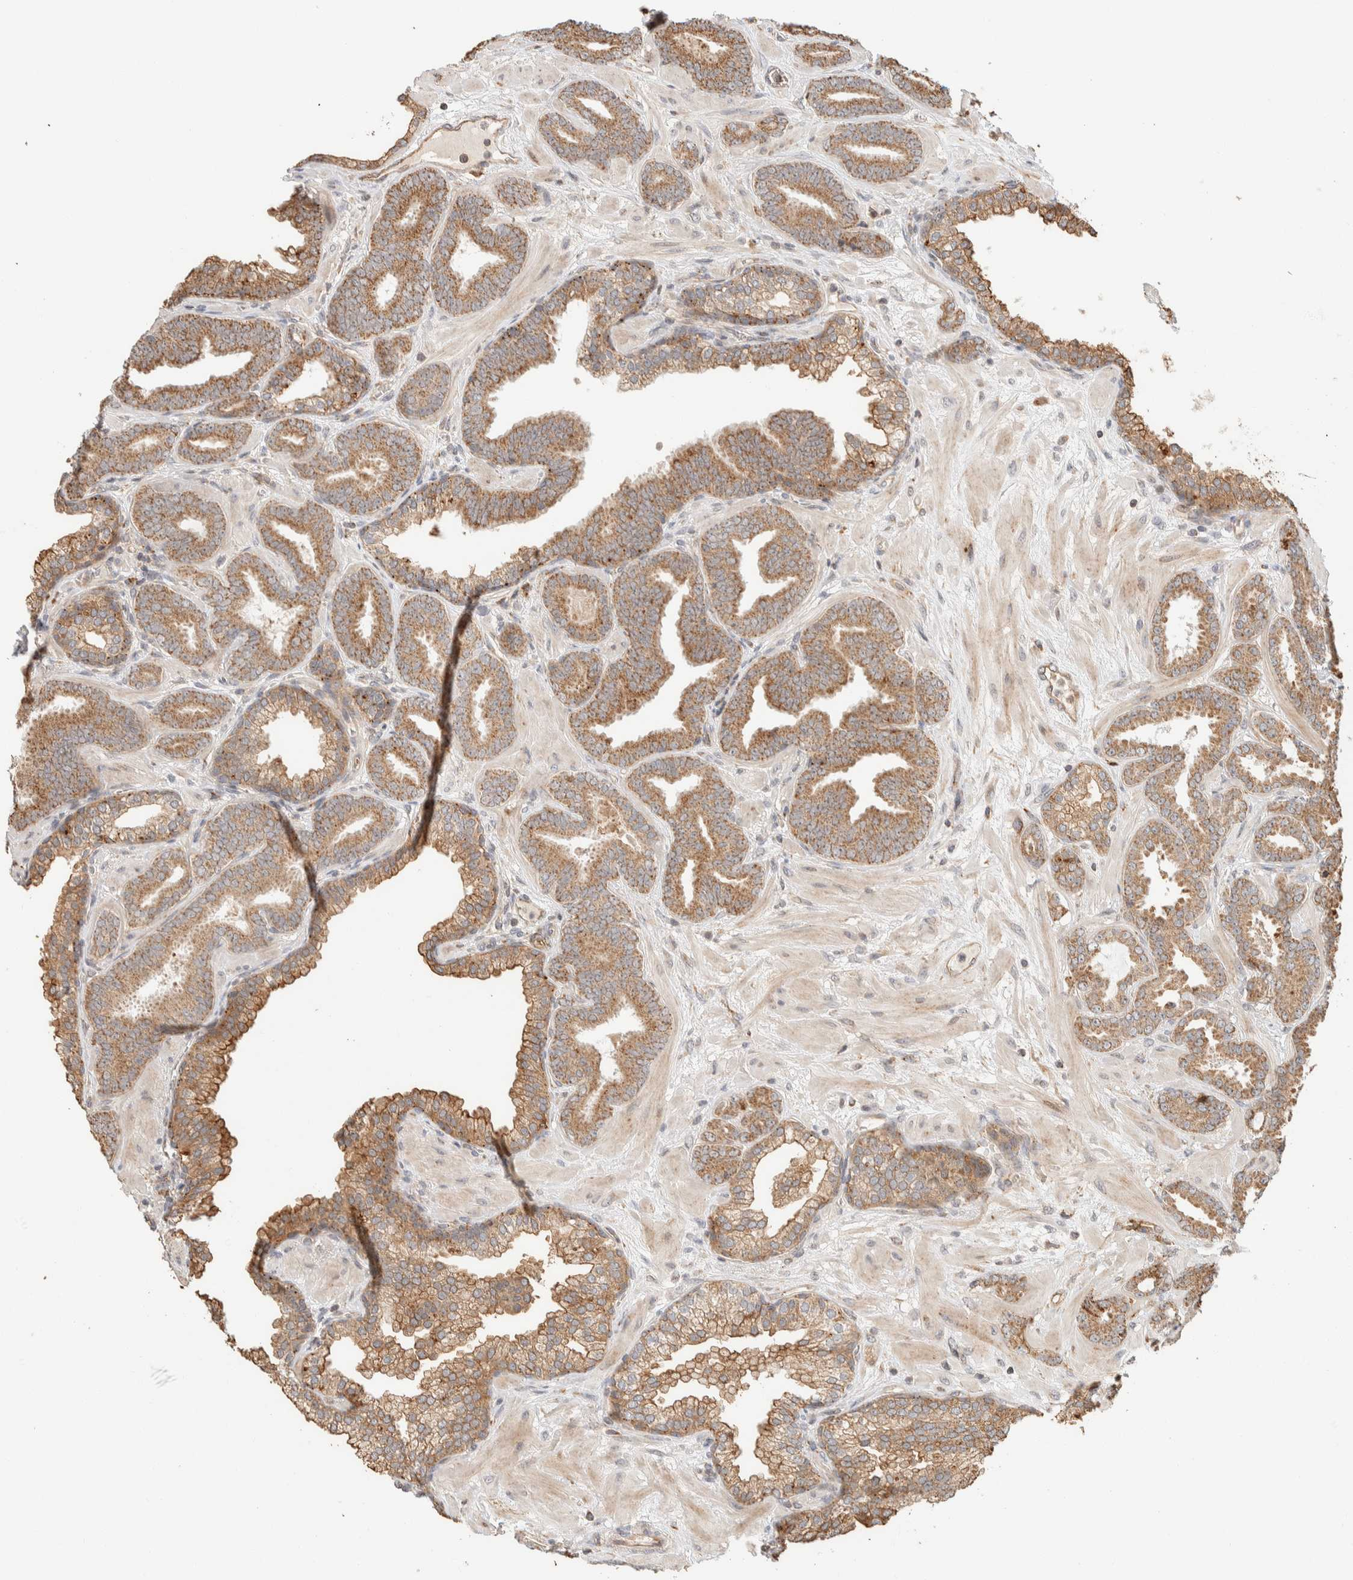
{"staining": {"intensity": "moderate", "quantity": ">75%", "location": "cytoplasmic/membranous"}, "tissue": "prostate cancer", "cell_type": "Tumor cells", "image_type": "cancer", "snomed": [{"axis": "morphology", "description": "Adenocarcinoma, Low grade"}, {"axis": "topography", "description": "Prostate"}], "caption": "Immunohistochemical staining of human prostate cancer (adenocarcinoma (low-grade)) exhibits moderate cytoplasmic/membranous protein positivity in about >75% of tumor cells.", "gene": "KIF9", "patient": {"sex": "male", "age": 62}}